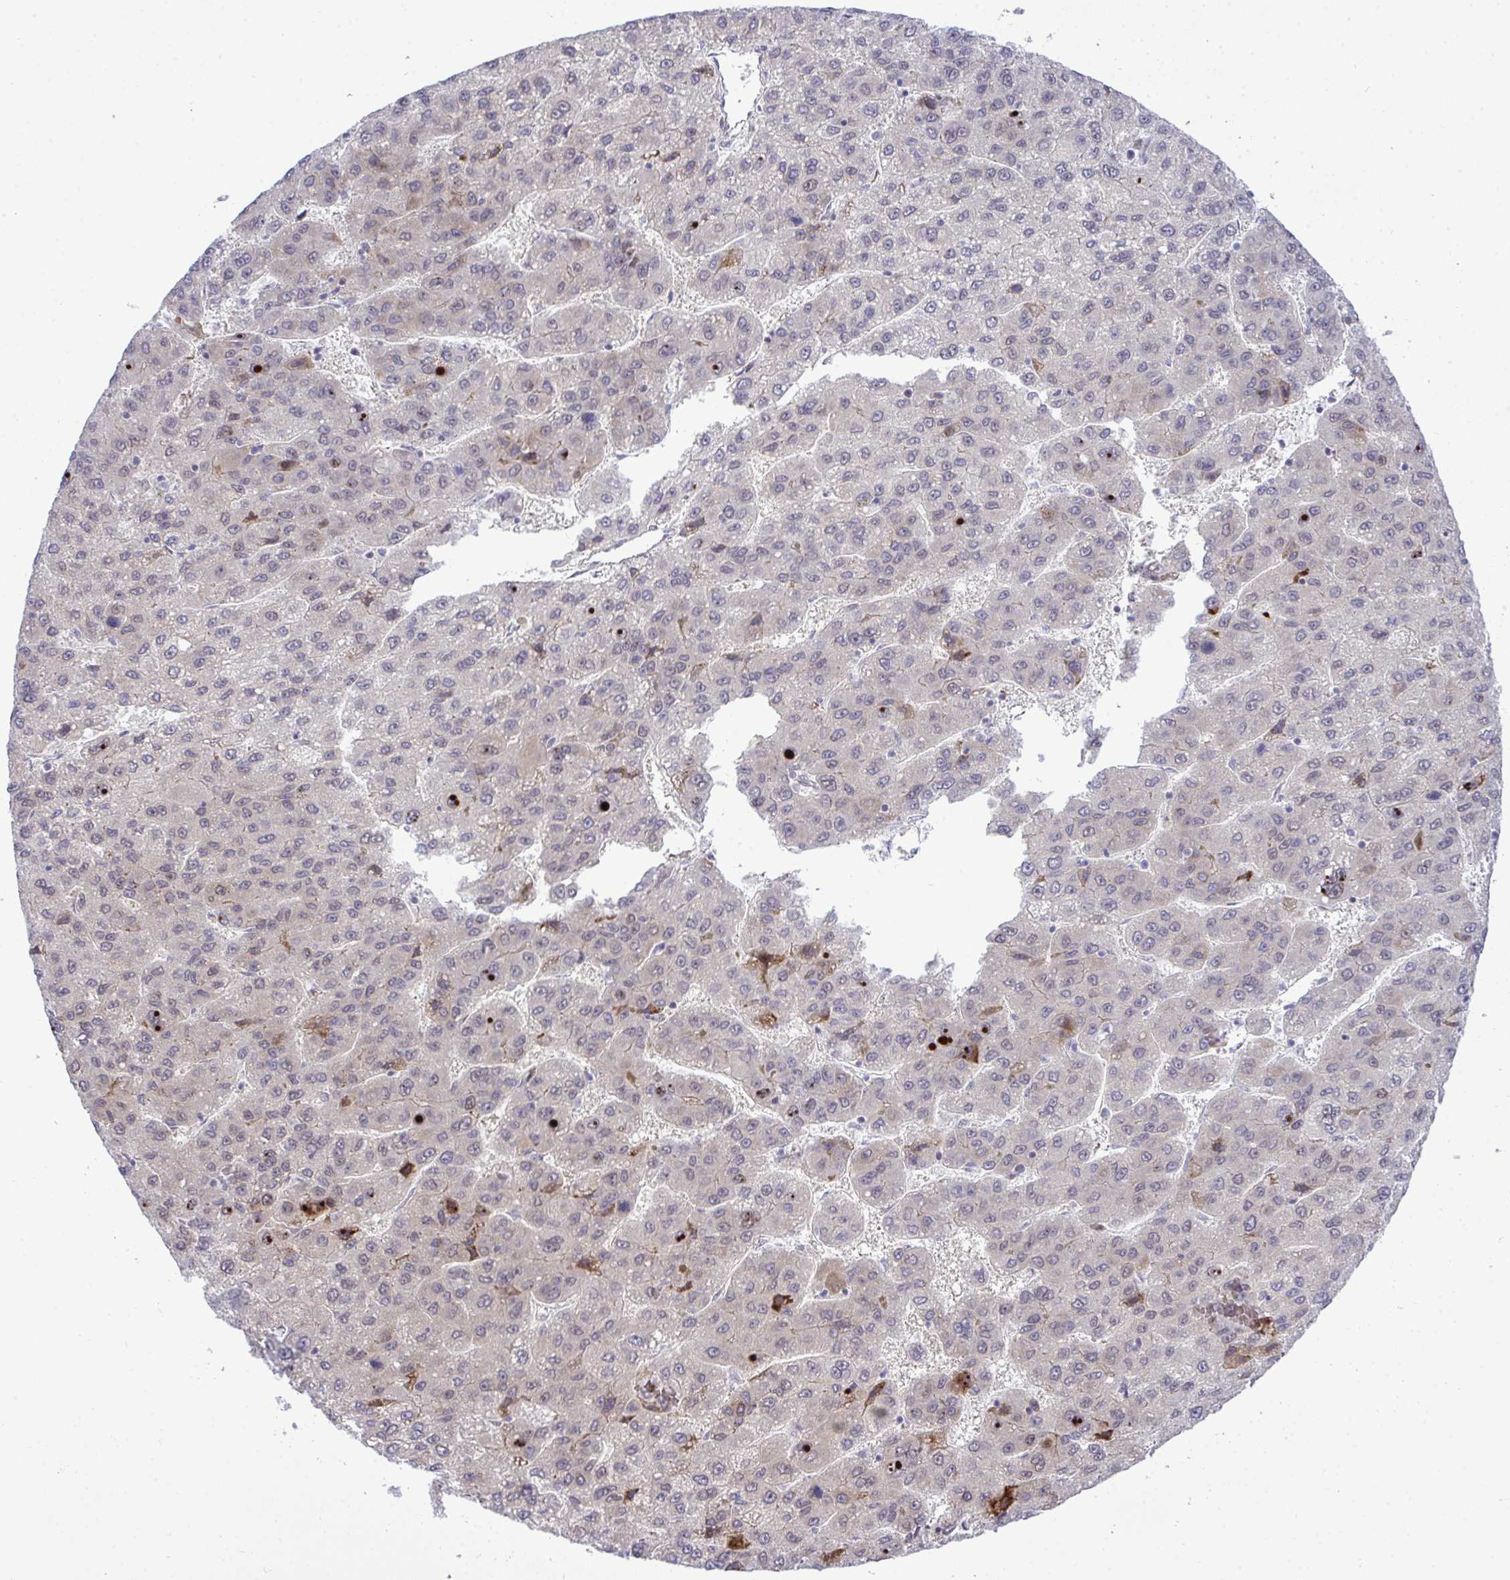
{"staining": {"intensity": "negative", "quantity": "none", "location": "none"}, "tissue": "liver cancer", "cell_type": "Tumor cells", "image_type": "cancer", "snomed": [{"axis": "morphology", "description": "Carcinoma, Hepatocellular, NOS"}, {"axis": "topography", "description": "Liver"}], "caption": "Liver cancer (hepatocellular carcinoma) was stained to show a protein in brown. There is no significant staining in tumor cells. (Stains: DAB (3,3'-diaminobenzidine) immunohistochemistry with hematoxylin counter stain, Microscopy: brightfield microscopy at high magnification).", "gene": "CASTOR2", "patient": {"sex": "female", "age": 82}}